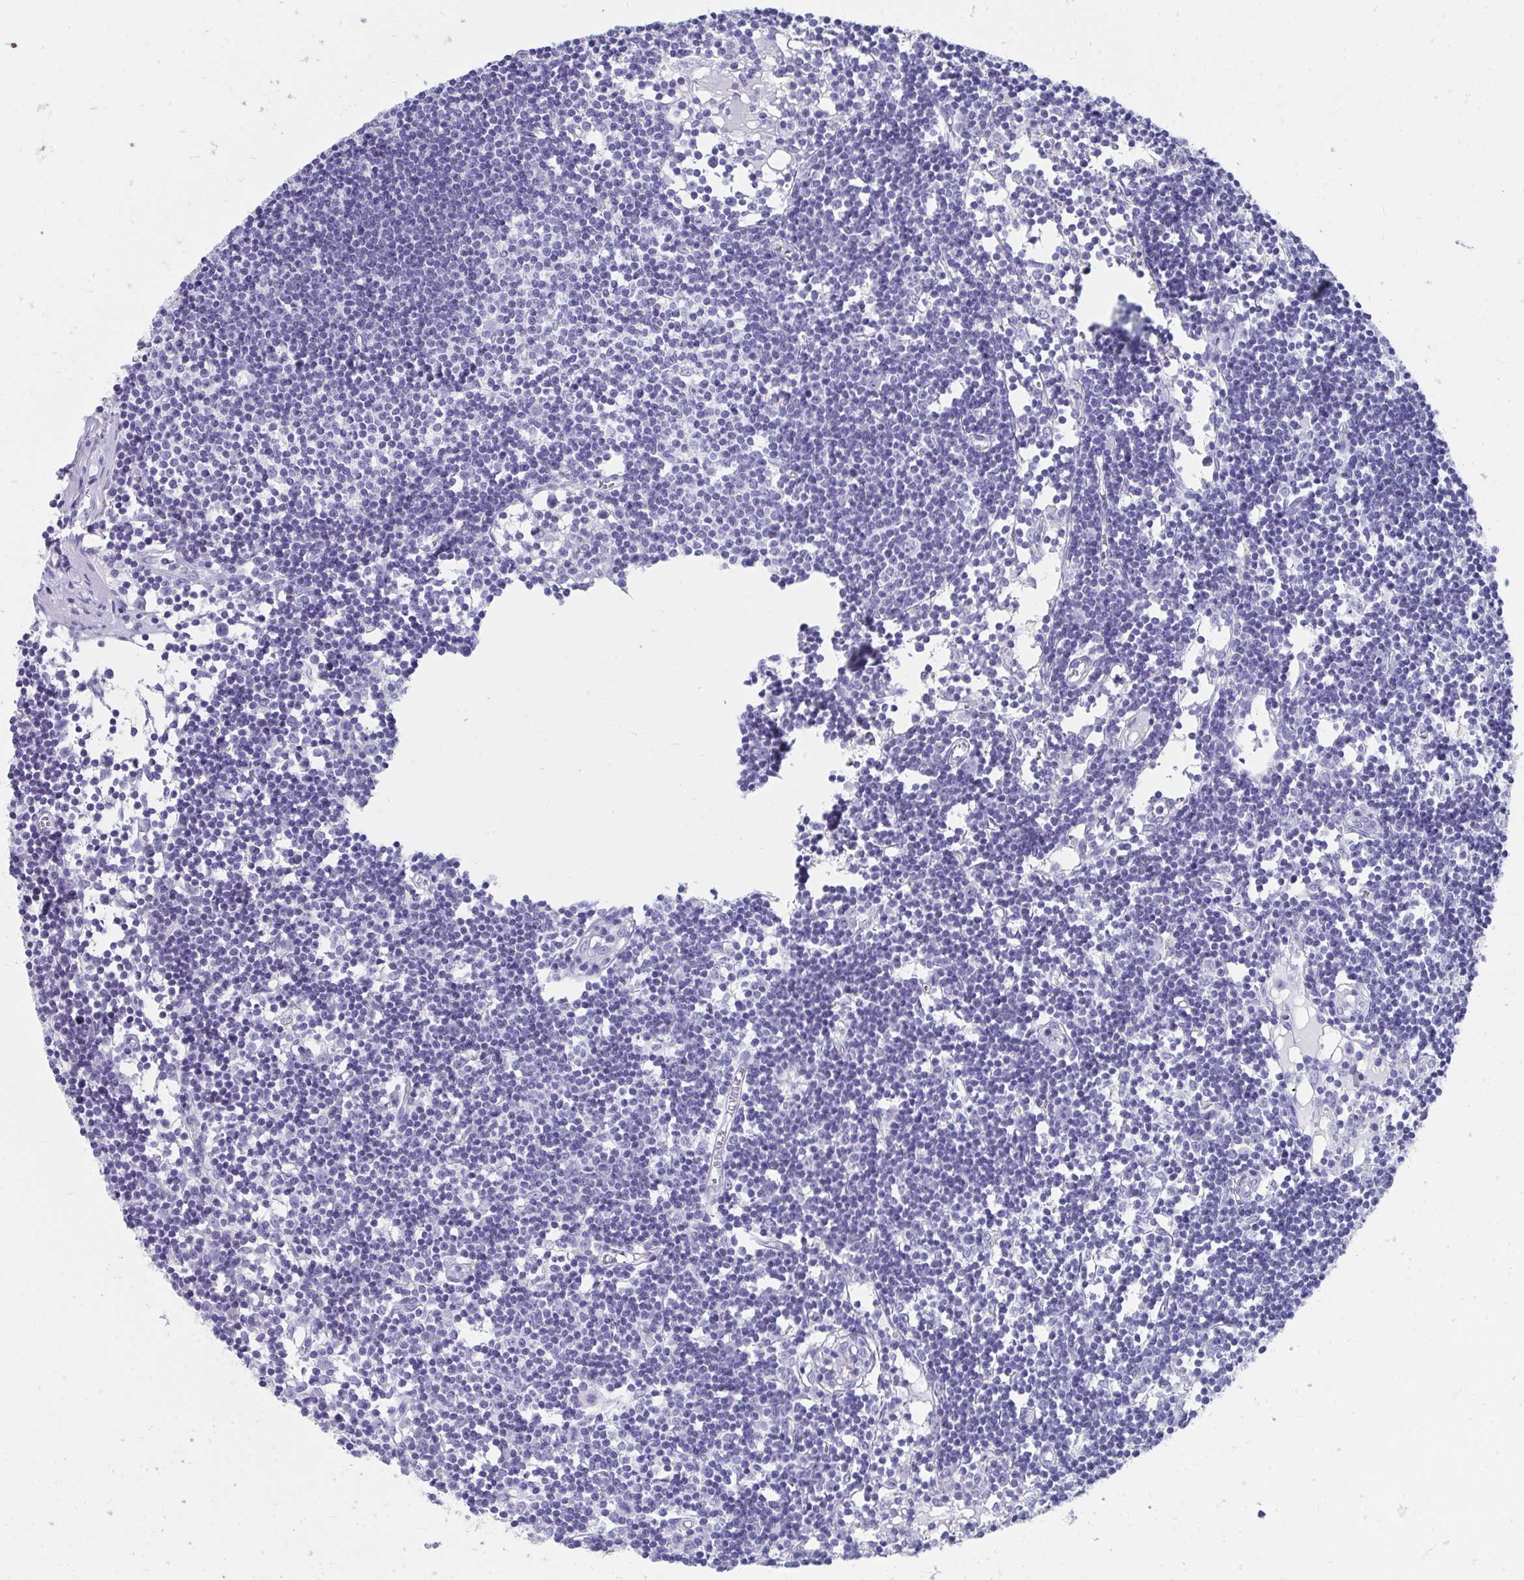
{"staining": {"intensity": "negative", "quantity": "none", "location": "none"}, "tissue": "lymph node", "cell_type": "Germinal center cells", "image_type": "normal", "snomed": [{"axis": "morphology", "description": "Normal tissue, NOS"}, {"axis": "topography", "description": "Lymph node"}], "caption": "Germinal center cells are negative for brown protein staining in normal lymph node. (DAB (3,3'-diaminobenzidine) immunohistochemistry with hematoxylin counter stain).", "gene": "HGD", "patient": {"sex": "female", "age": 11}}